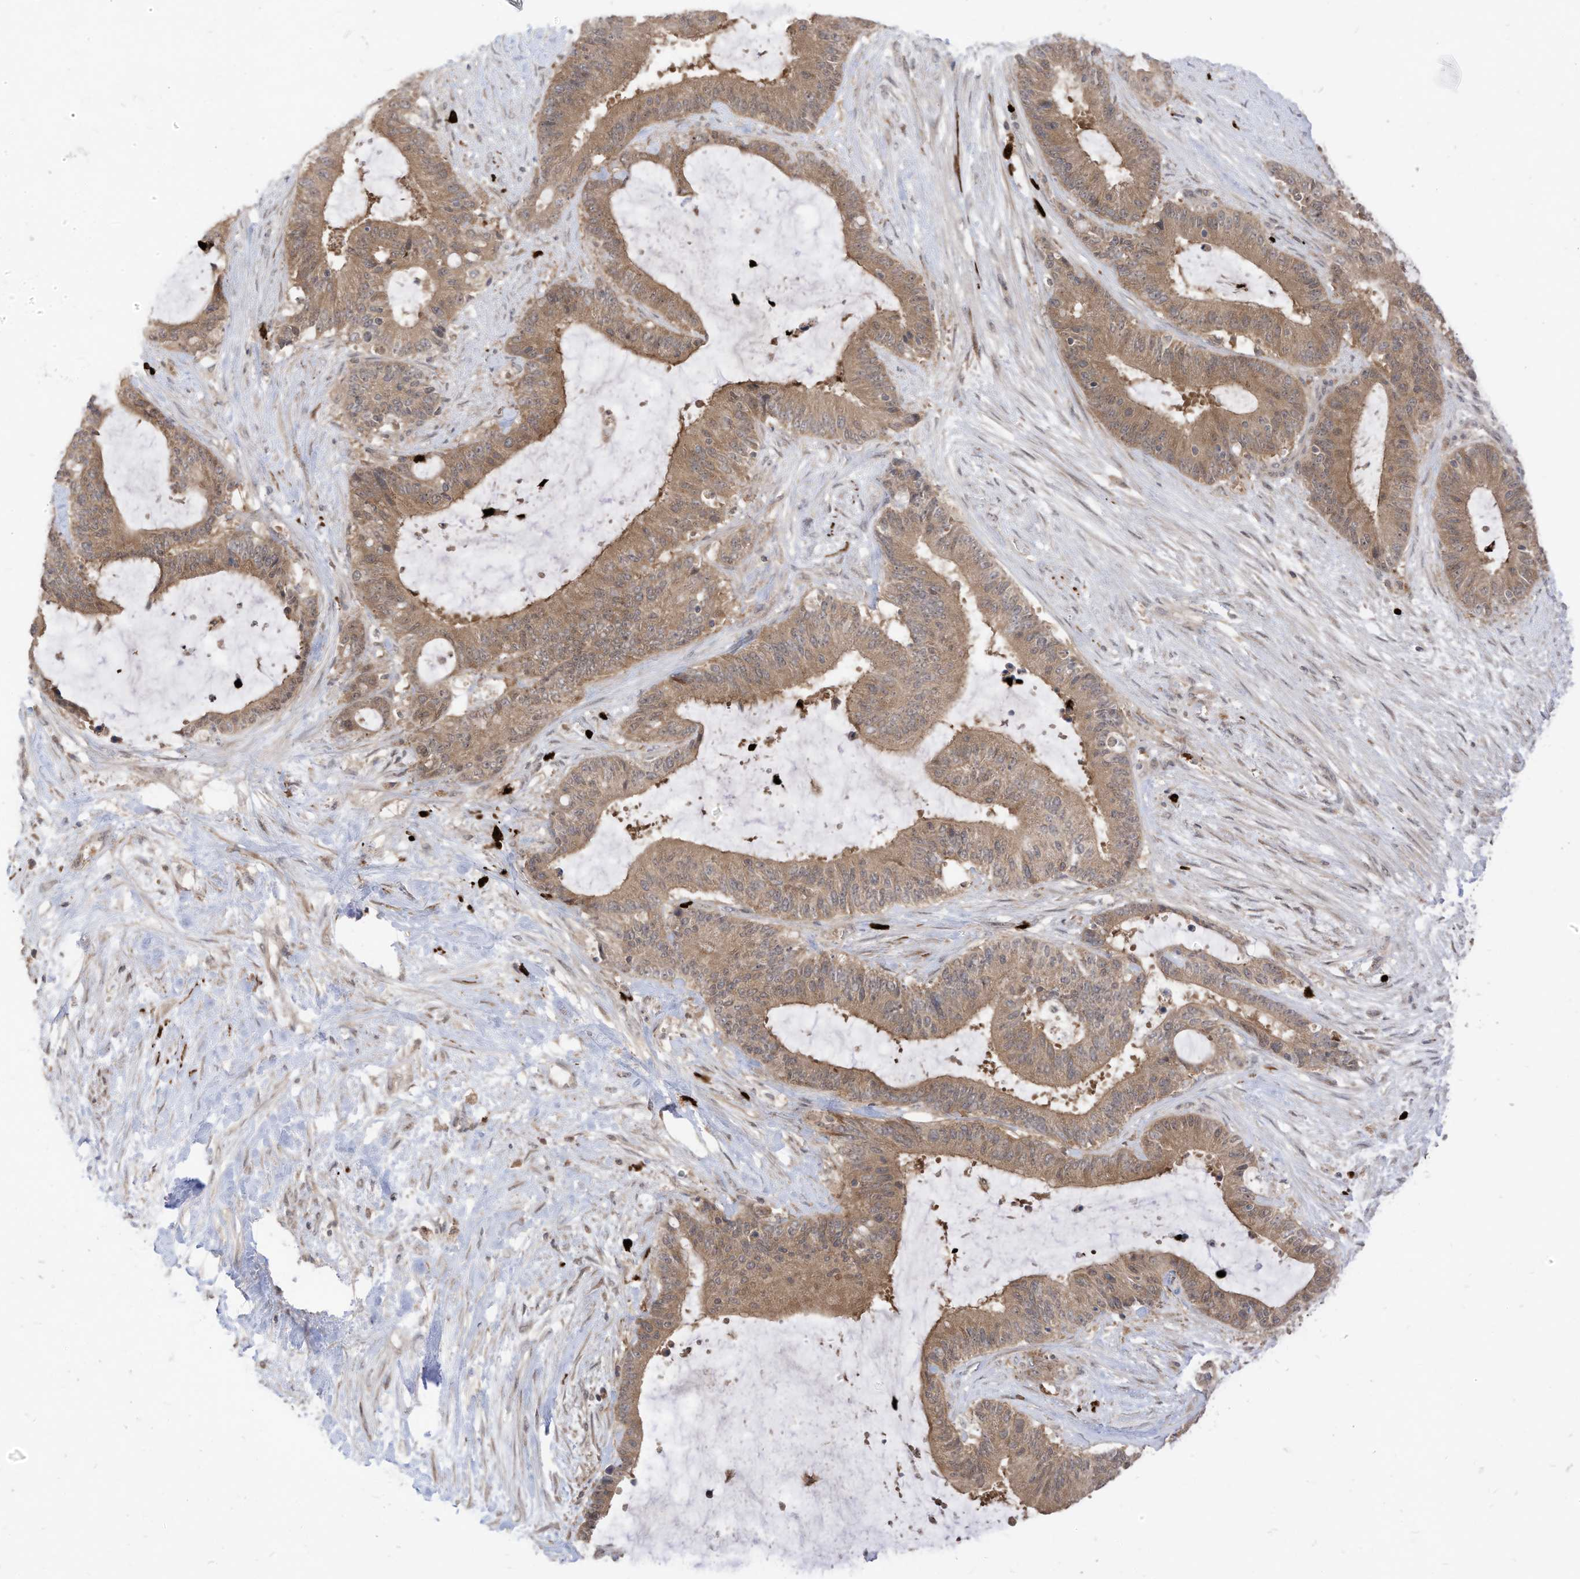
{"staining": {"intensity": "moderate", "quantity": ">75%", "location": "cytoplasmic/membranous"}, "tissue": "liver cancer", "cell_type": "Tumor cells", "image_type": "cancer", "snomed": [{"axis": "morphology", "description": "Normal tissue, NOS"}, {"axis": "morphology", "description": "Cholangiocarcinoma"}, {"axis": "topography", "description": "Liver"}, {"axis": "topography", "description": "Peripheral nerve tissue"}], "caption": "Immunohistochemistry (IHC) of human liver cholangiocarcinoma shows medium levels of moderate cytoplasmic/membranous positivity in approximately >75% of tumor cells. Nuclei are stained in blue.", "gene": "CNKSR1", "patient": {"sex": "female", "age": 73}}